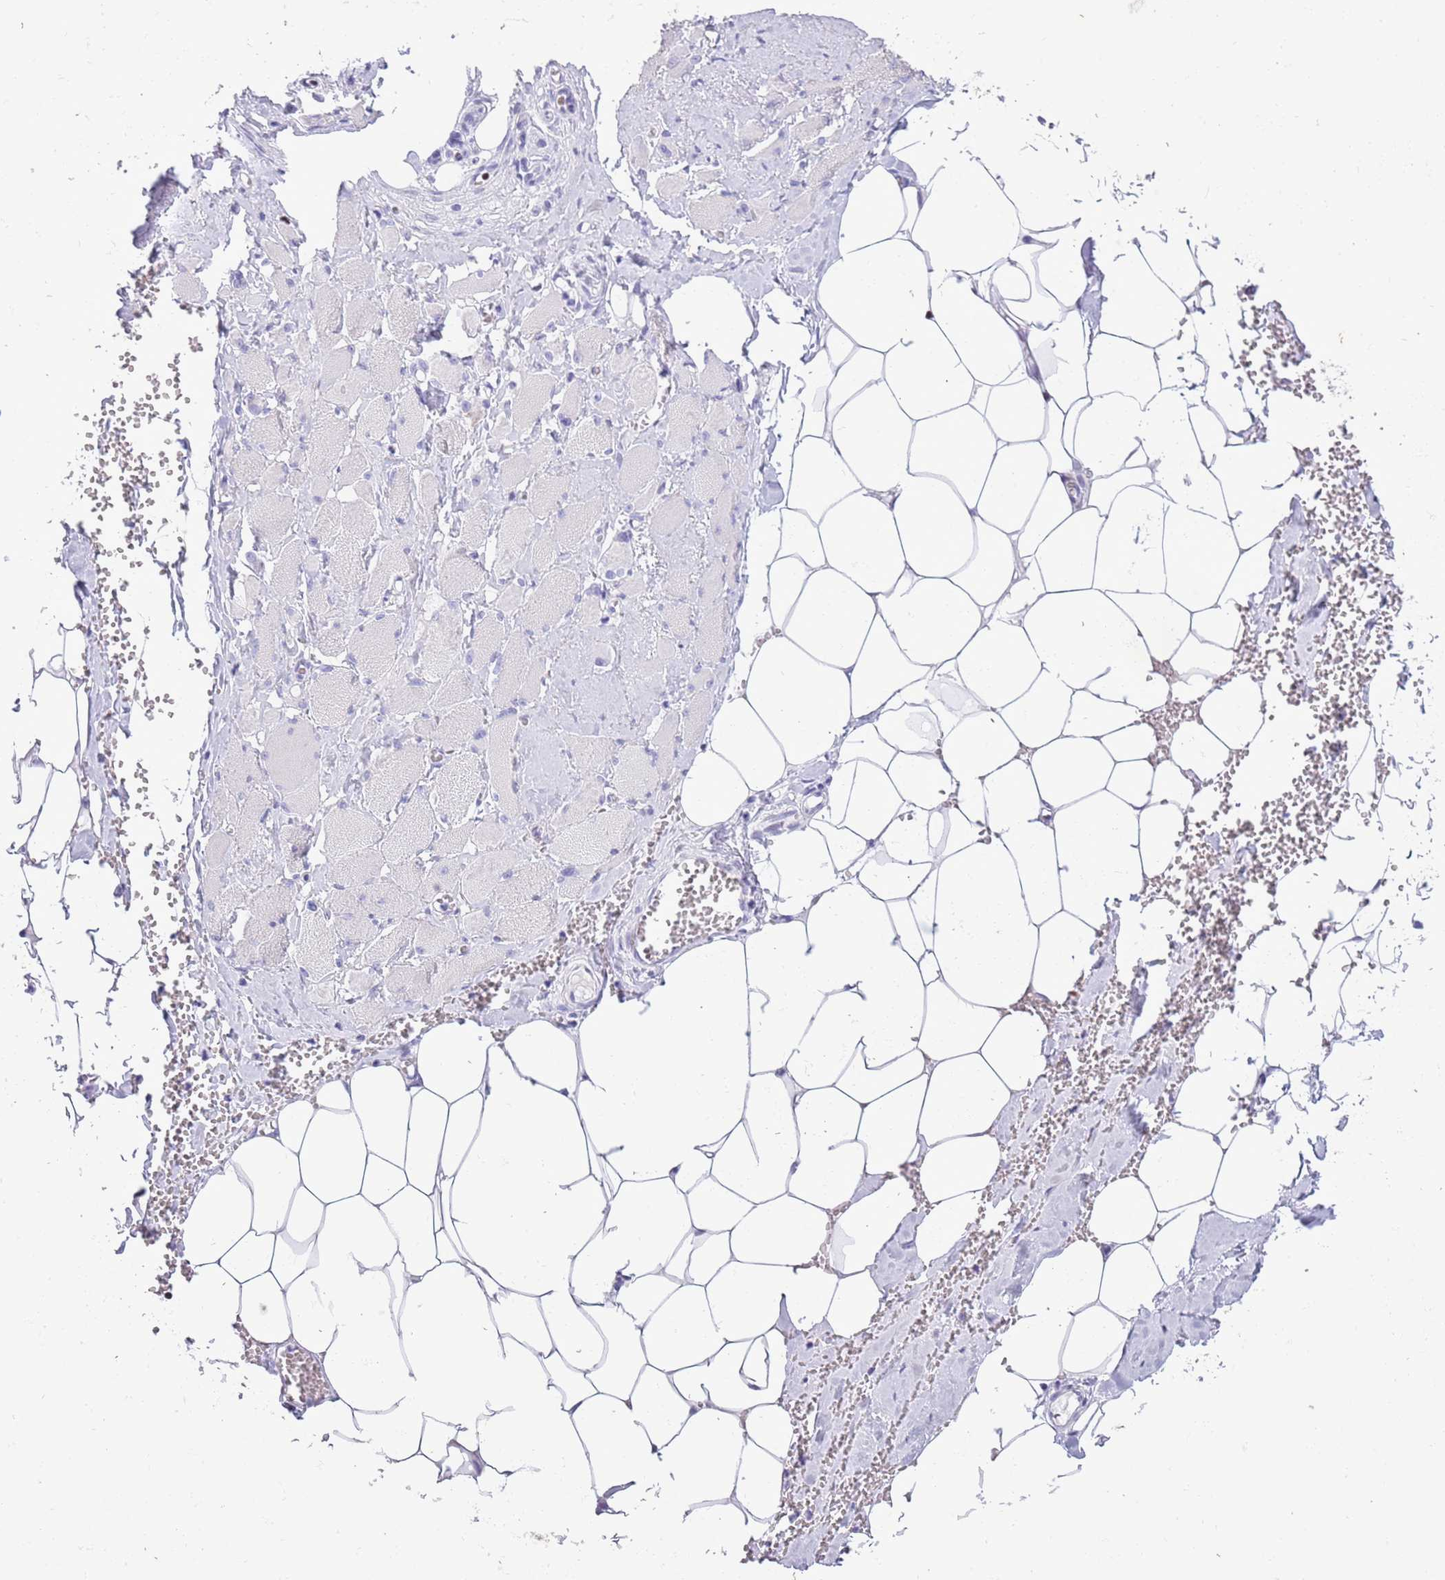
{"staining": {"intensity": "negative", "quantity": "none", "location": "none"}, "tissue": "skeletal muscle", "cell_type": "Myocytes", "image_type": "normal", "snomed": [{"axis": "morphology", "description": "Normal tissue, NOS"}, {"axis": "morphology", "description": "Basal cell carcinoma"}, {"axis": "topography", "description": "Skeletal muscle"}], "caption": "Skeletal muscle was stained to show a protein in brown. There is no significant staining in myocytes.", "gene": "BCL11B", "patient": {"sex": "female", "age": 64}}